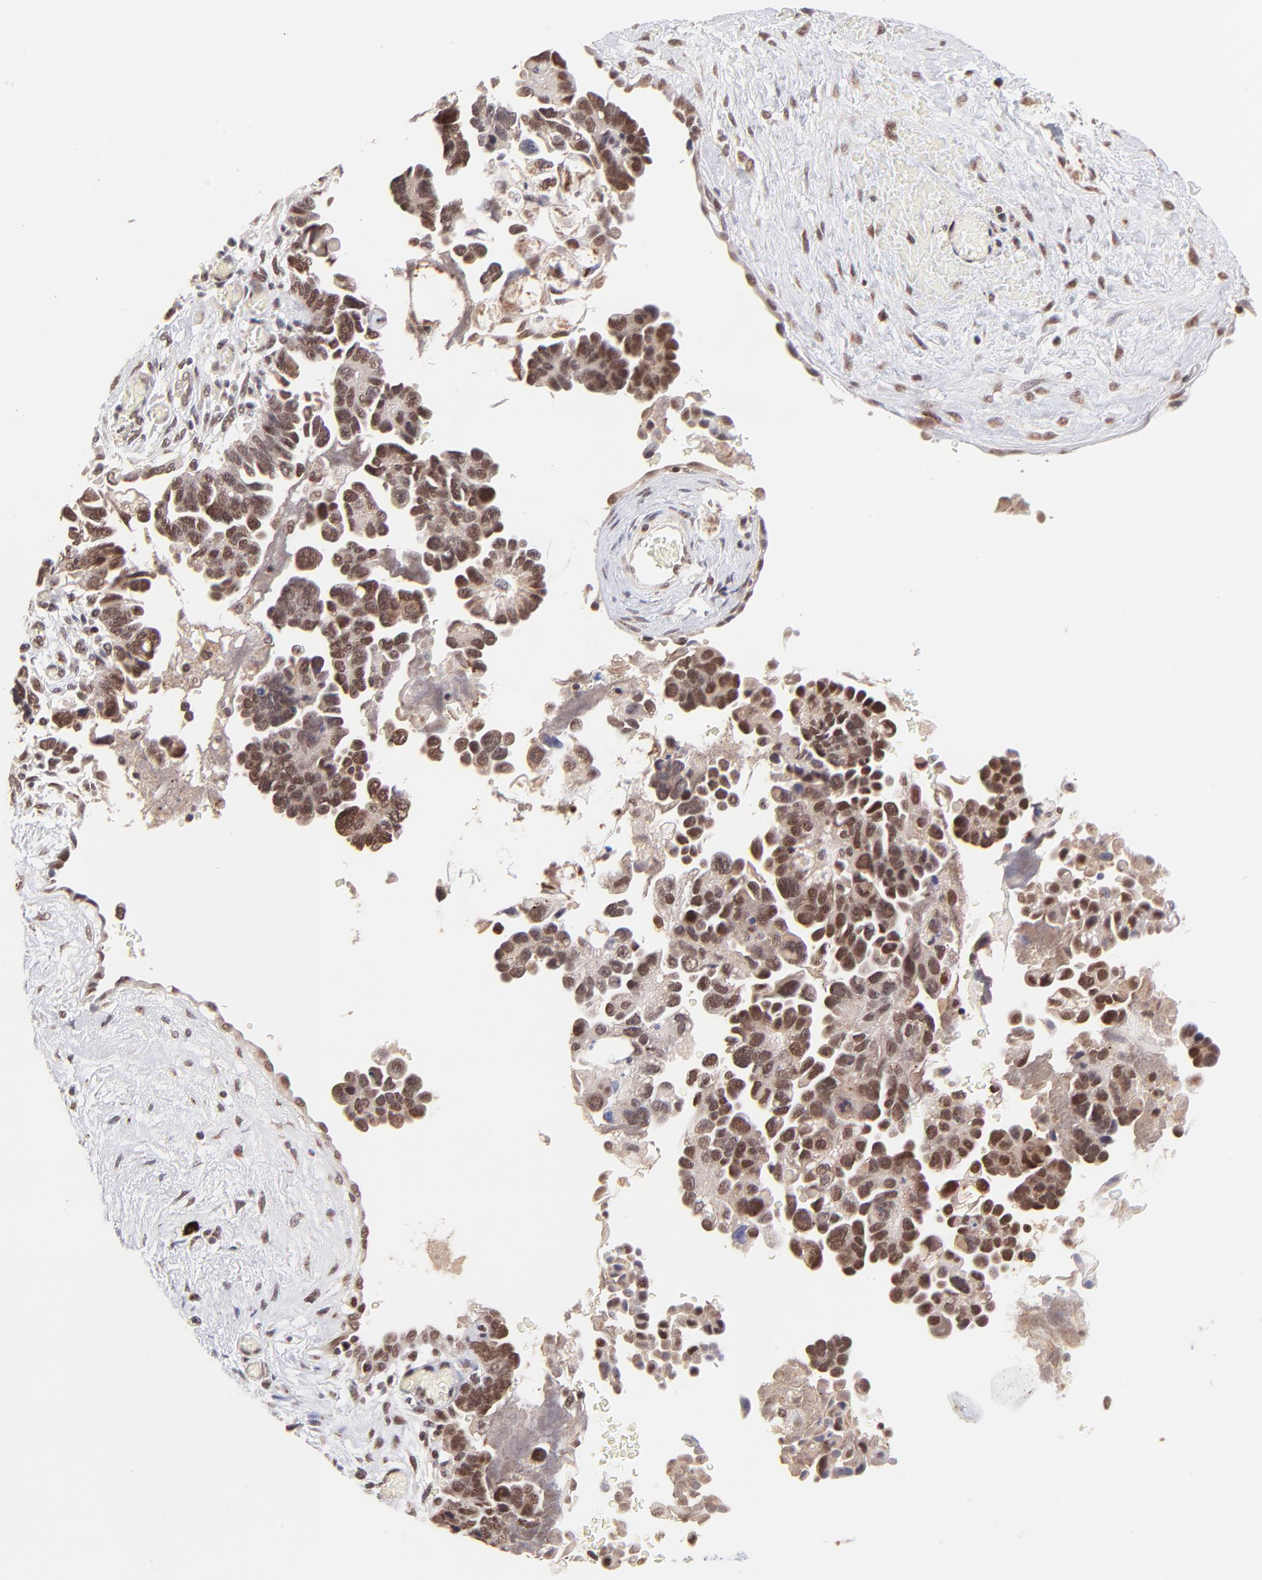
{"staining": {"intensity": "strong", "quantity": ">75%", "location": "nuclear"}, "tissue": "ovarian cancer", "cell_type": "Tumor cells", "image_type": "cancer", "snomed": [{"axis": "morphology", "description": "Cystadenocarcinoma, serous, NOS"}, {"axis": "topography", "description": "Ovary"}], "caption": "Immunohistochemical staining of human ovarian serous cystadenocarcinoma displays strong nuclear protein expression in about >75% of tumor cells. Using DAB (brown) and hematoxylin (blue) stains, captured at high magnification using brightfield microscopy.", "gene": "MED12", "patient": {"sex": "female", "age": 63}}